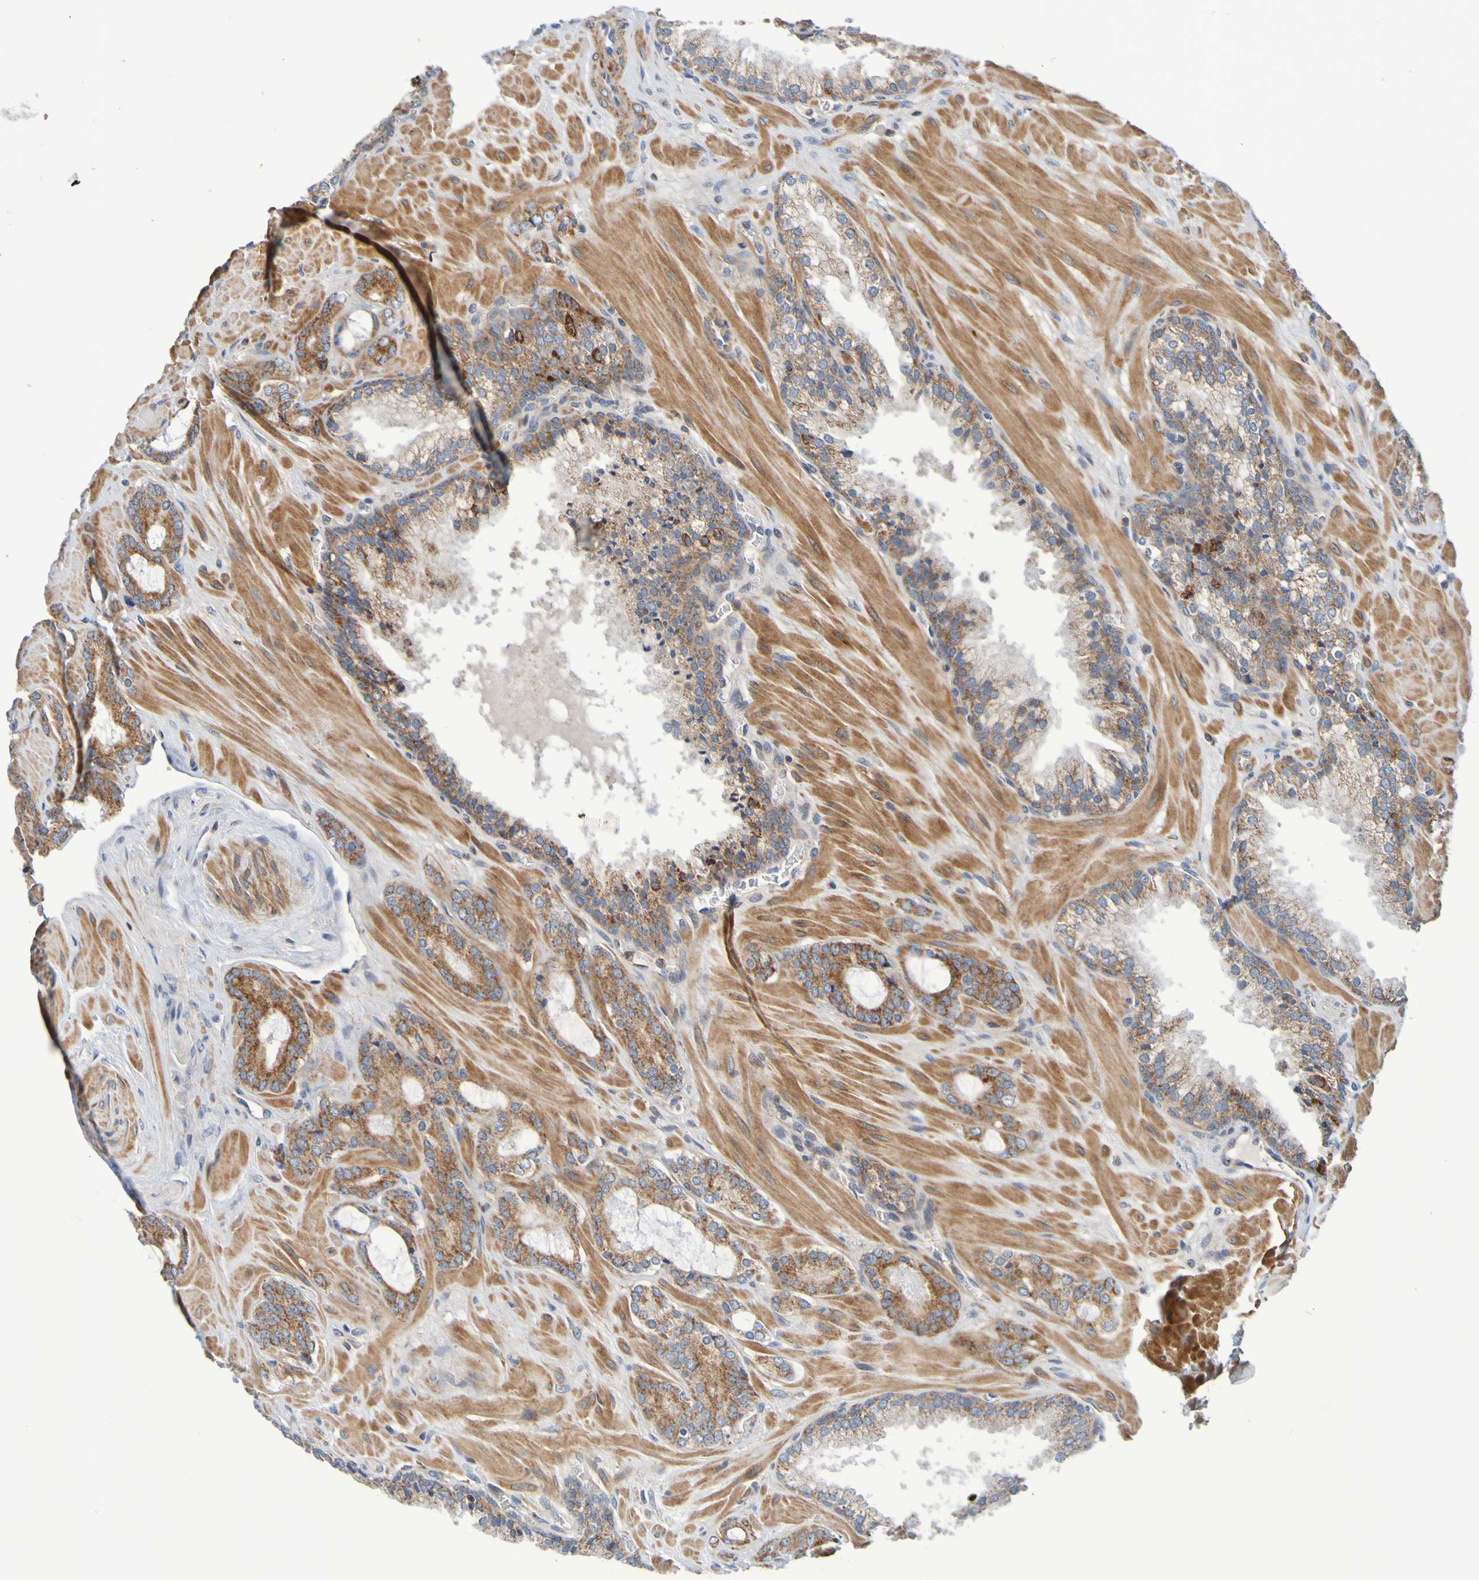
{"staining": {"intensity": "moderate", "quantity": ">75%", "location": "cytoplasmic/membranous"}, "tissue": "prostate cancer", "cell_type": "Tumor cells", "image_type": "cancer", "snomed": [{"axis": "morphology", "description": "Adenocarcinoma, Low grade"}, {"axis": "topography", "description": "Prostate"}], "caption": "This is an image of immunohistochemistry staining of prostate low-grade adenocarcinoma, which shows moderate positivity in the cytoplasmic/membranous of tumor cells.", "gene": "CCDC51", "patient": {"sex": "male", "age": 63}}